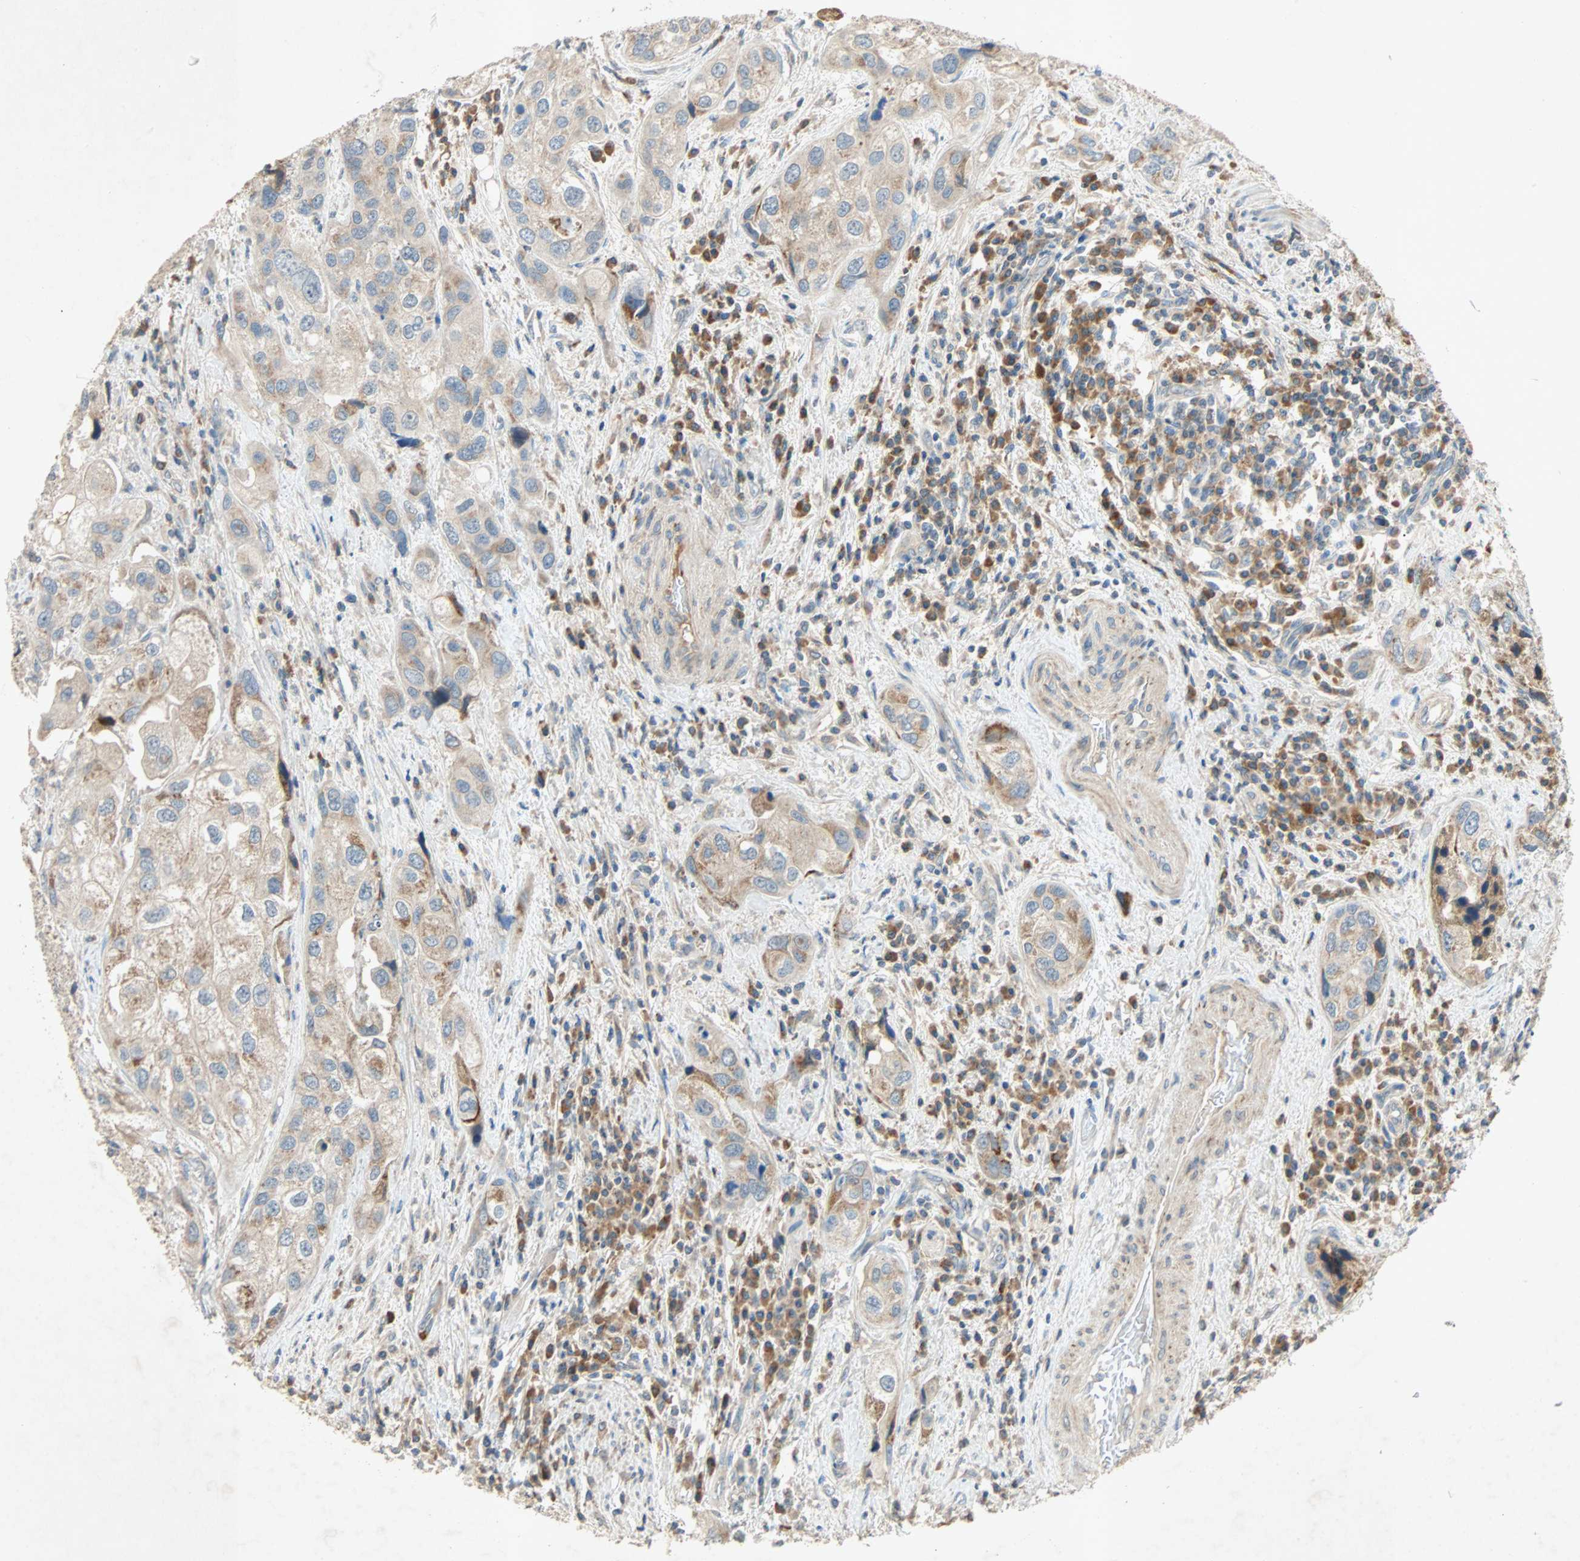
{"staining": {"intensity": "moderate", "quantity": ">75%", "location": "cytoplasmic/membranous"}, "tissue": "urothelial cancer", "cell_type": "Tumor cells", "image_type": "cancer", "snomed": [{"axis": "morphology", "description": "Urothelial carcinoma, High grade"}, {"axis": "topography", "description": "Urinary bladder"}], "caption": "Immunohistochemical staining of urothelial cancer exhibits moderate cytoplasmic/membranous protein staining in approximately >75% of tumor cells. (DAB (3,3'-diaminobenzidine) = brown stain, brightfield microscopy at high magnification).", "gene": "XYLT1", "patient": {"sex": "female", "age": 64}}